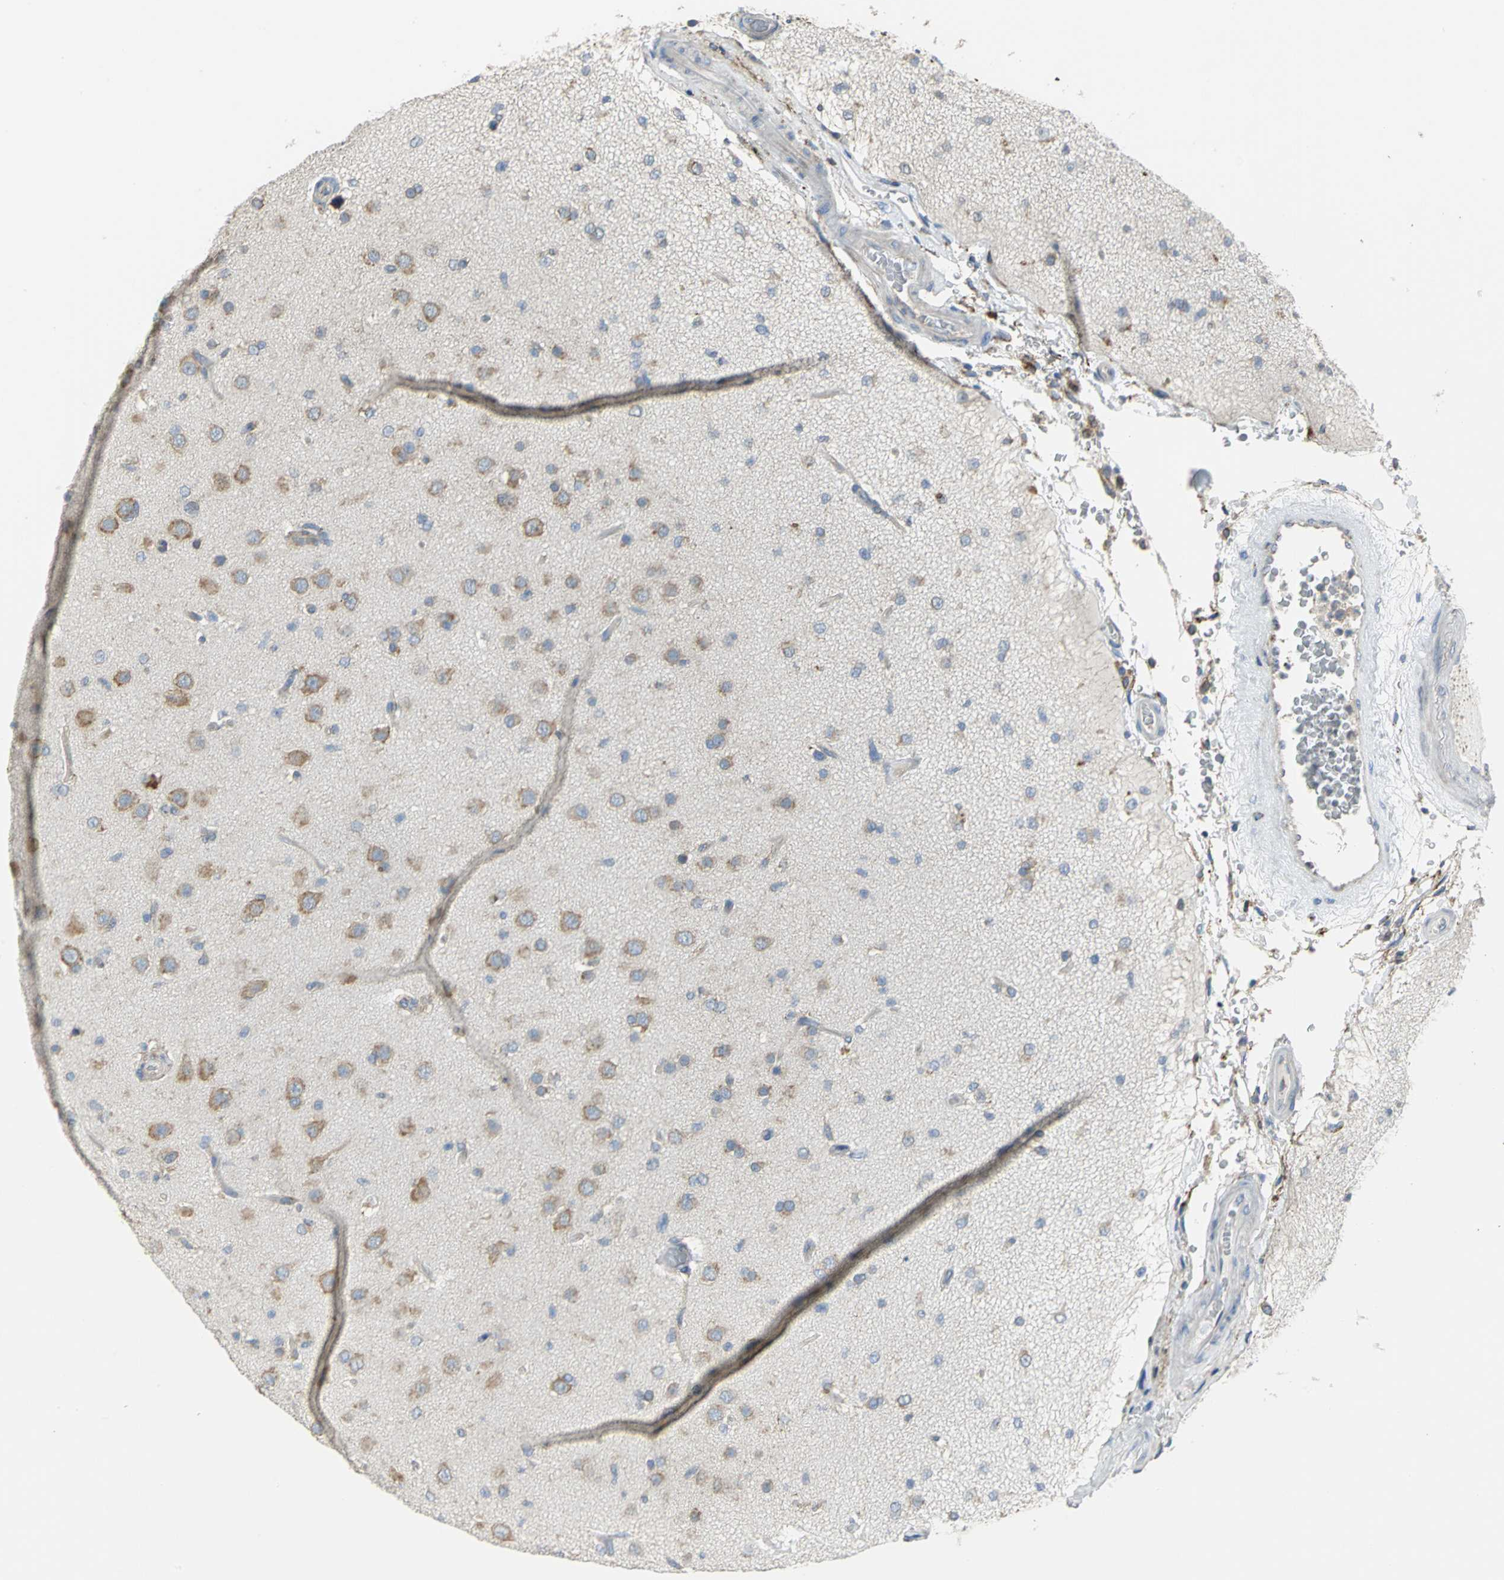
{"staining": {"intensity": "weak", "quantity": "25%-75%", "location": "cytoplasmic/membranous"}, "tissue": "glioma", "cell_type": "Tumor cells", "image_type": "cancer", "snomed": [{"axis": "morphology", "description": "Glioma, malignant, High grade"}, {"axis": "topography", "description": "Brain"}], "caption": "DAB immunohistochemical staining of malignant high-grade glioma exhibits weak cytoplasmic/membranous protein expression in approximately 25%-75% of tumor cells.", "gene": "SDF2L1", "patient": {"sex": "male", "age": 33}}